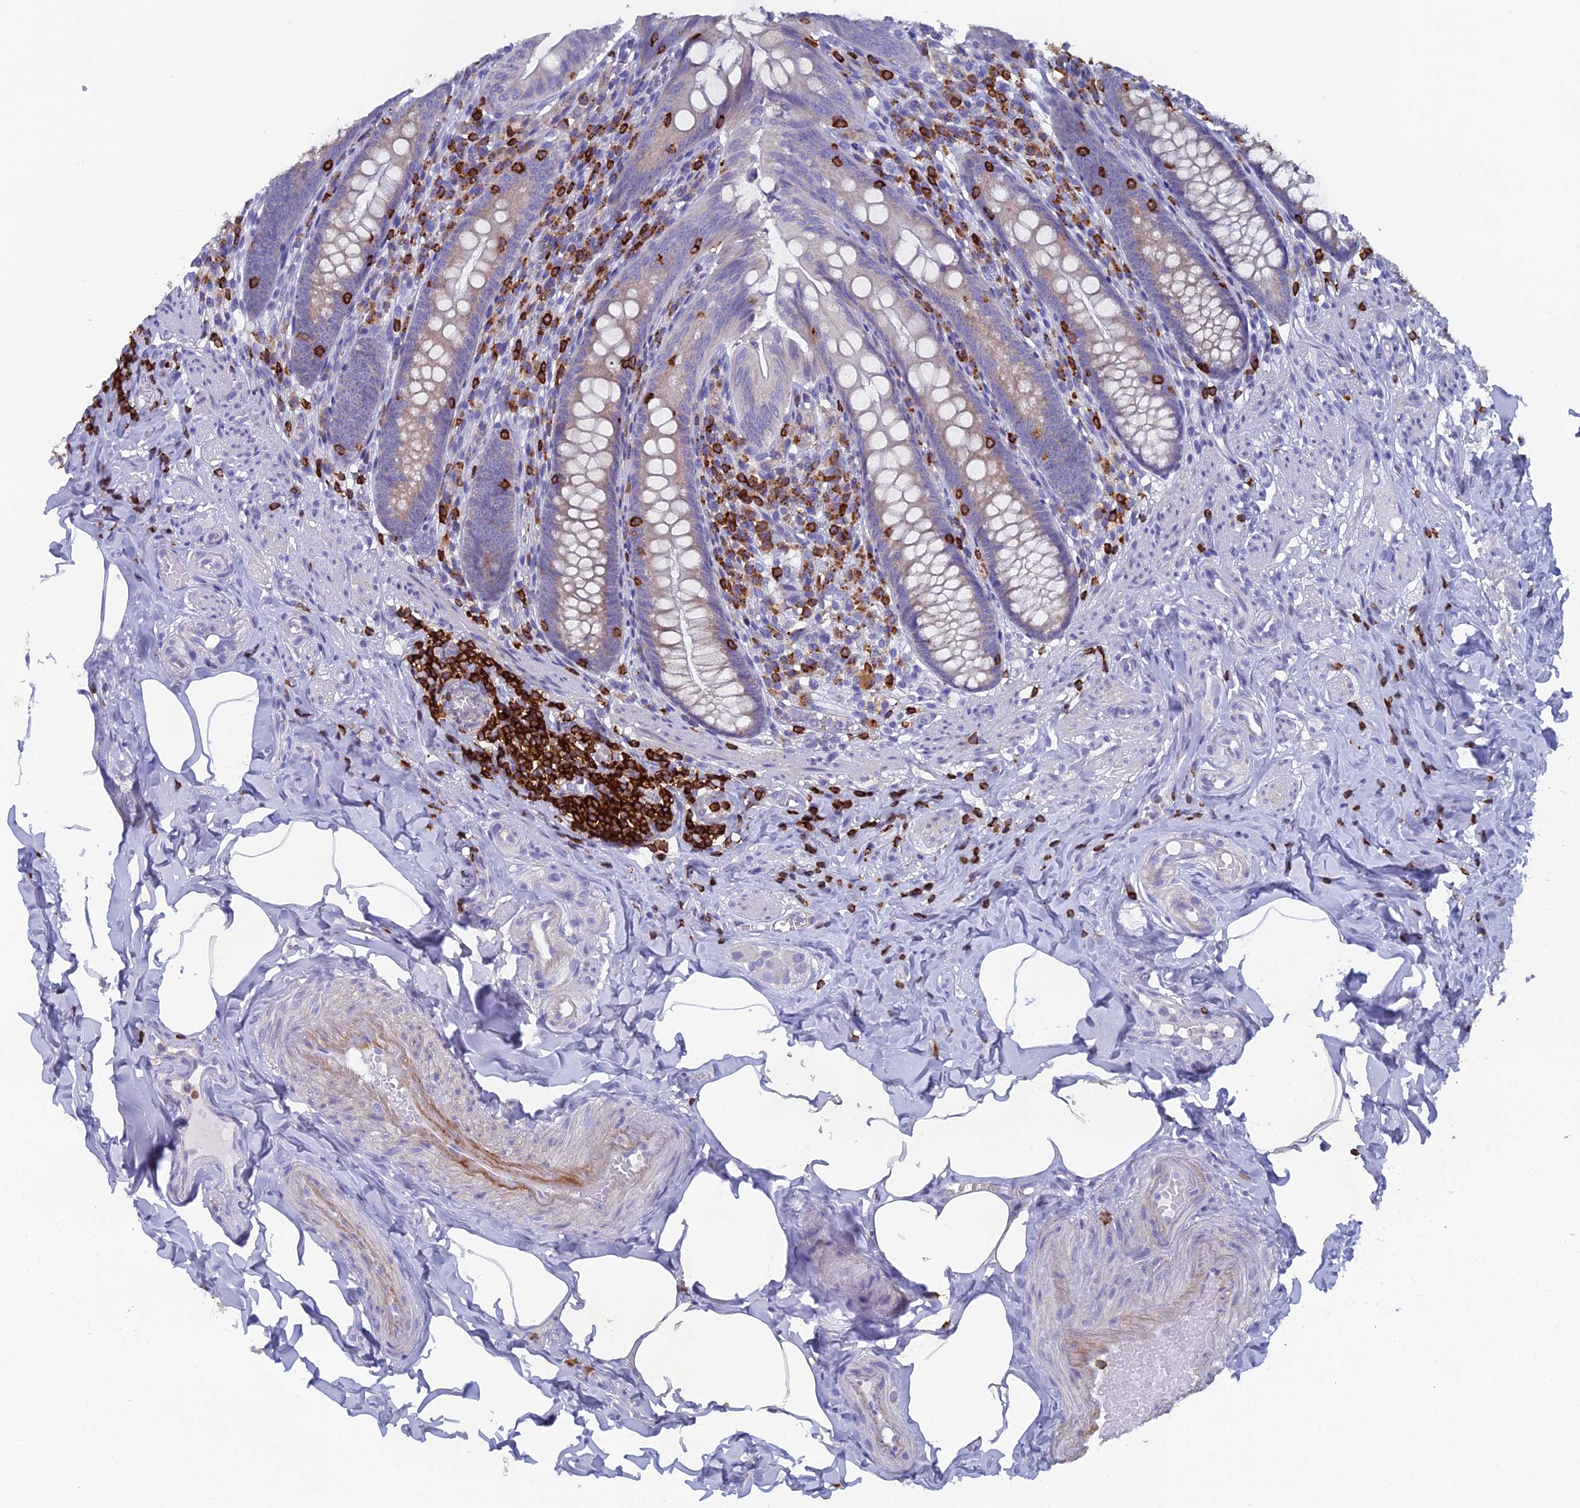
{"staining": {"intensity": "weak", "quantity": "<25%", "location": "cytoplasmic/membranous"}, "tissue": "appendix", "cell_type": "Glandular cells", "image_type": "normal", "snomed": [{"axis": "morphology", "description": "Normal tissue, NOS"}, {"axis": "topography", "description": "Appendix"}], "caption": "This is an immunohistochemistry (IHC) photomicrograph of normal human appendix. There is no expression in glandular cells.", "gene": "ABI3BP", "patient": {"sex": "male", "age": 55}}